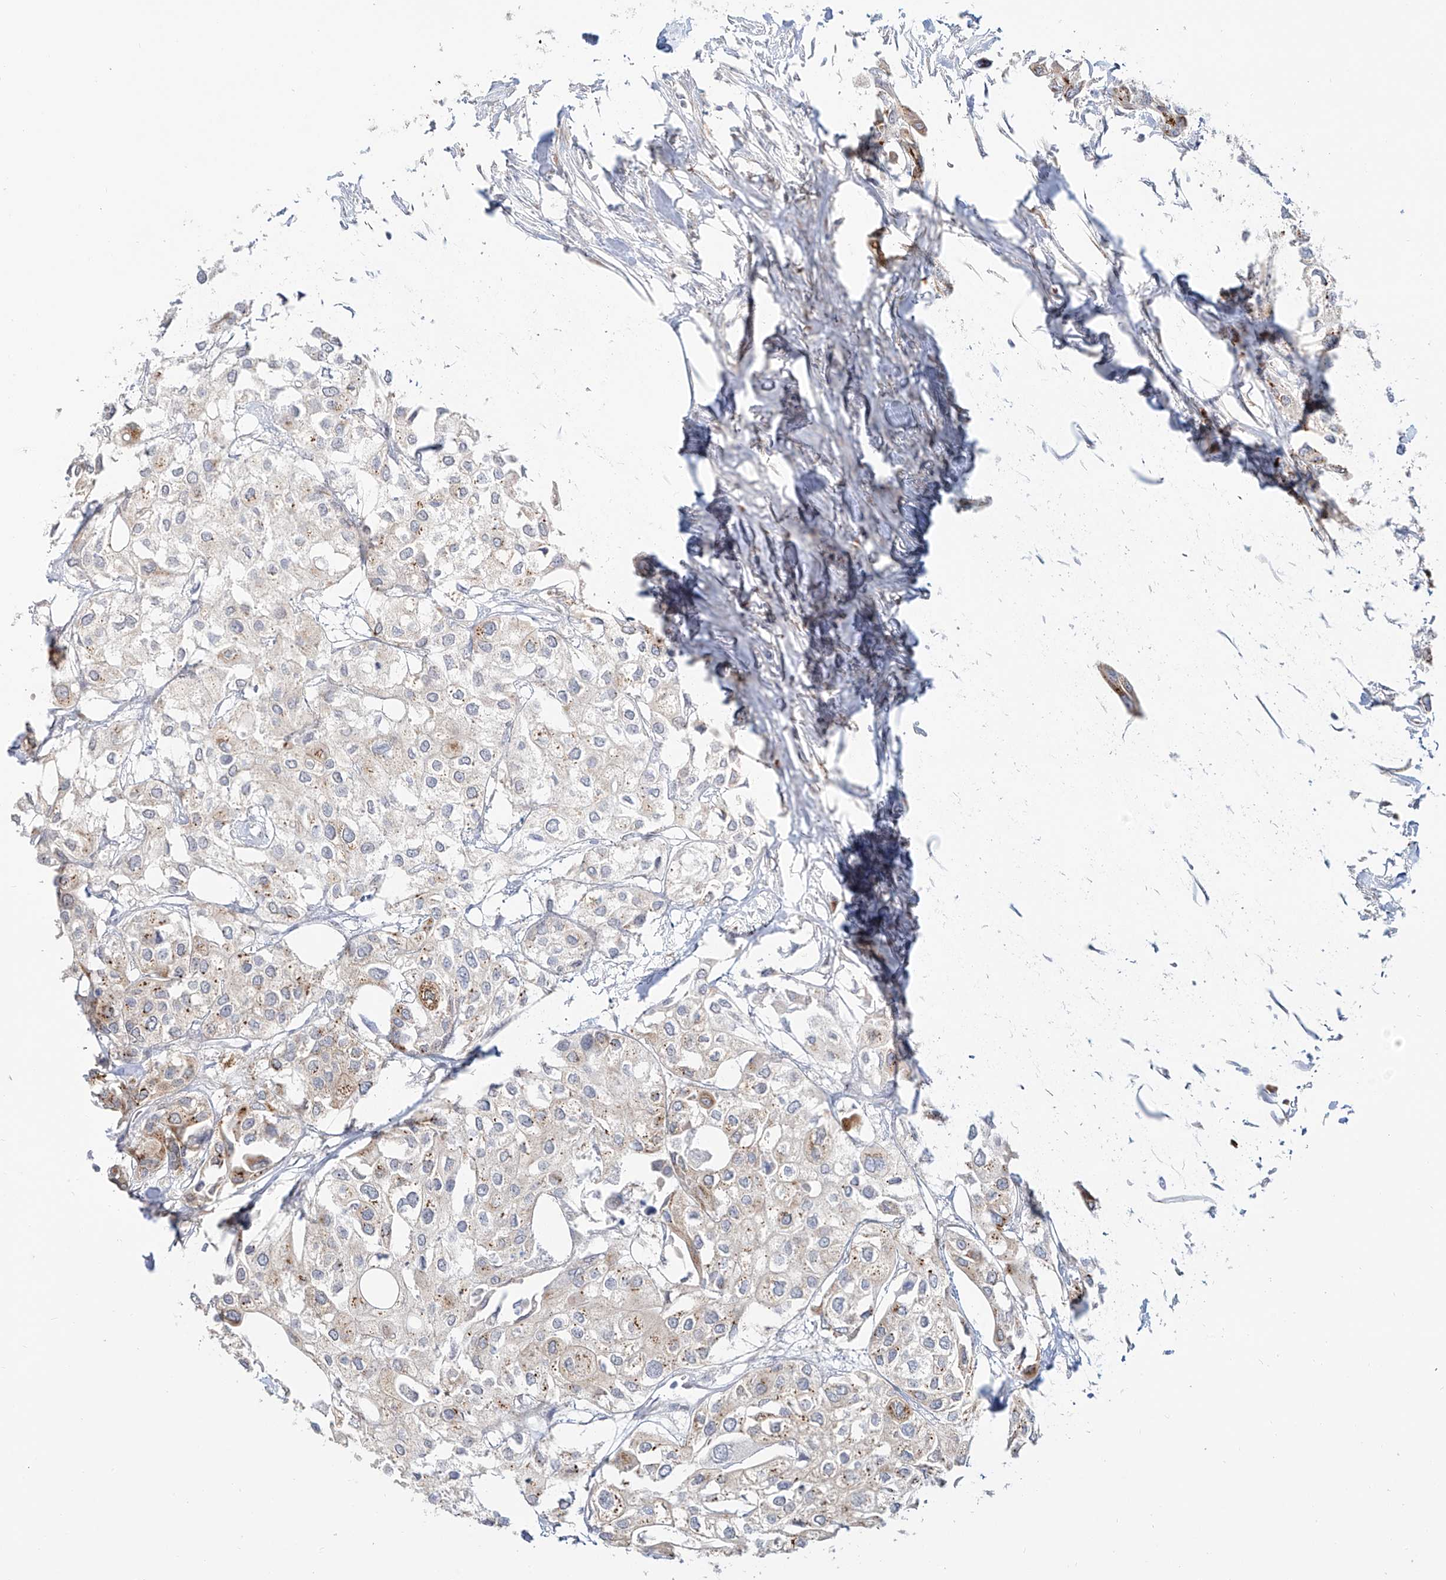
{"staining": {"intensity": "weak", "quantity": "25%-75%", "location": "cytoplasmic/membranous"}, "tissue": "urothelial cancer", "cell_type": "Tumor cells", "image_type": "cancer", "snomed": [{"axis": "morphology", "description": "Urothelial carcinoma, High grade"}, {"axis": "topography", "description": "Urinary bladder"}], "caption": "Protein expression analysis of human high-grade urothelial carcinoma reveals weak cytoplasmic/membranous expression in approximately 25%-75% of tumor cells.", "gene": "BSDC1", "patient": {"sex": "male", "age": 64}}